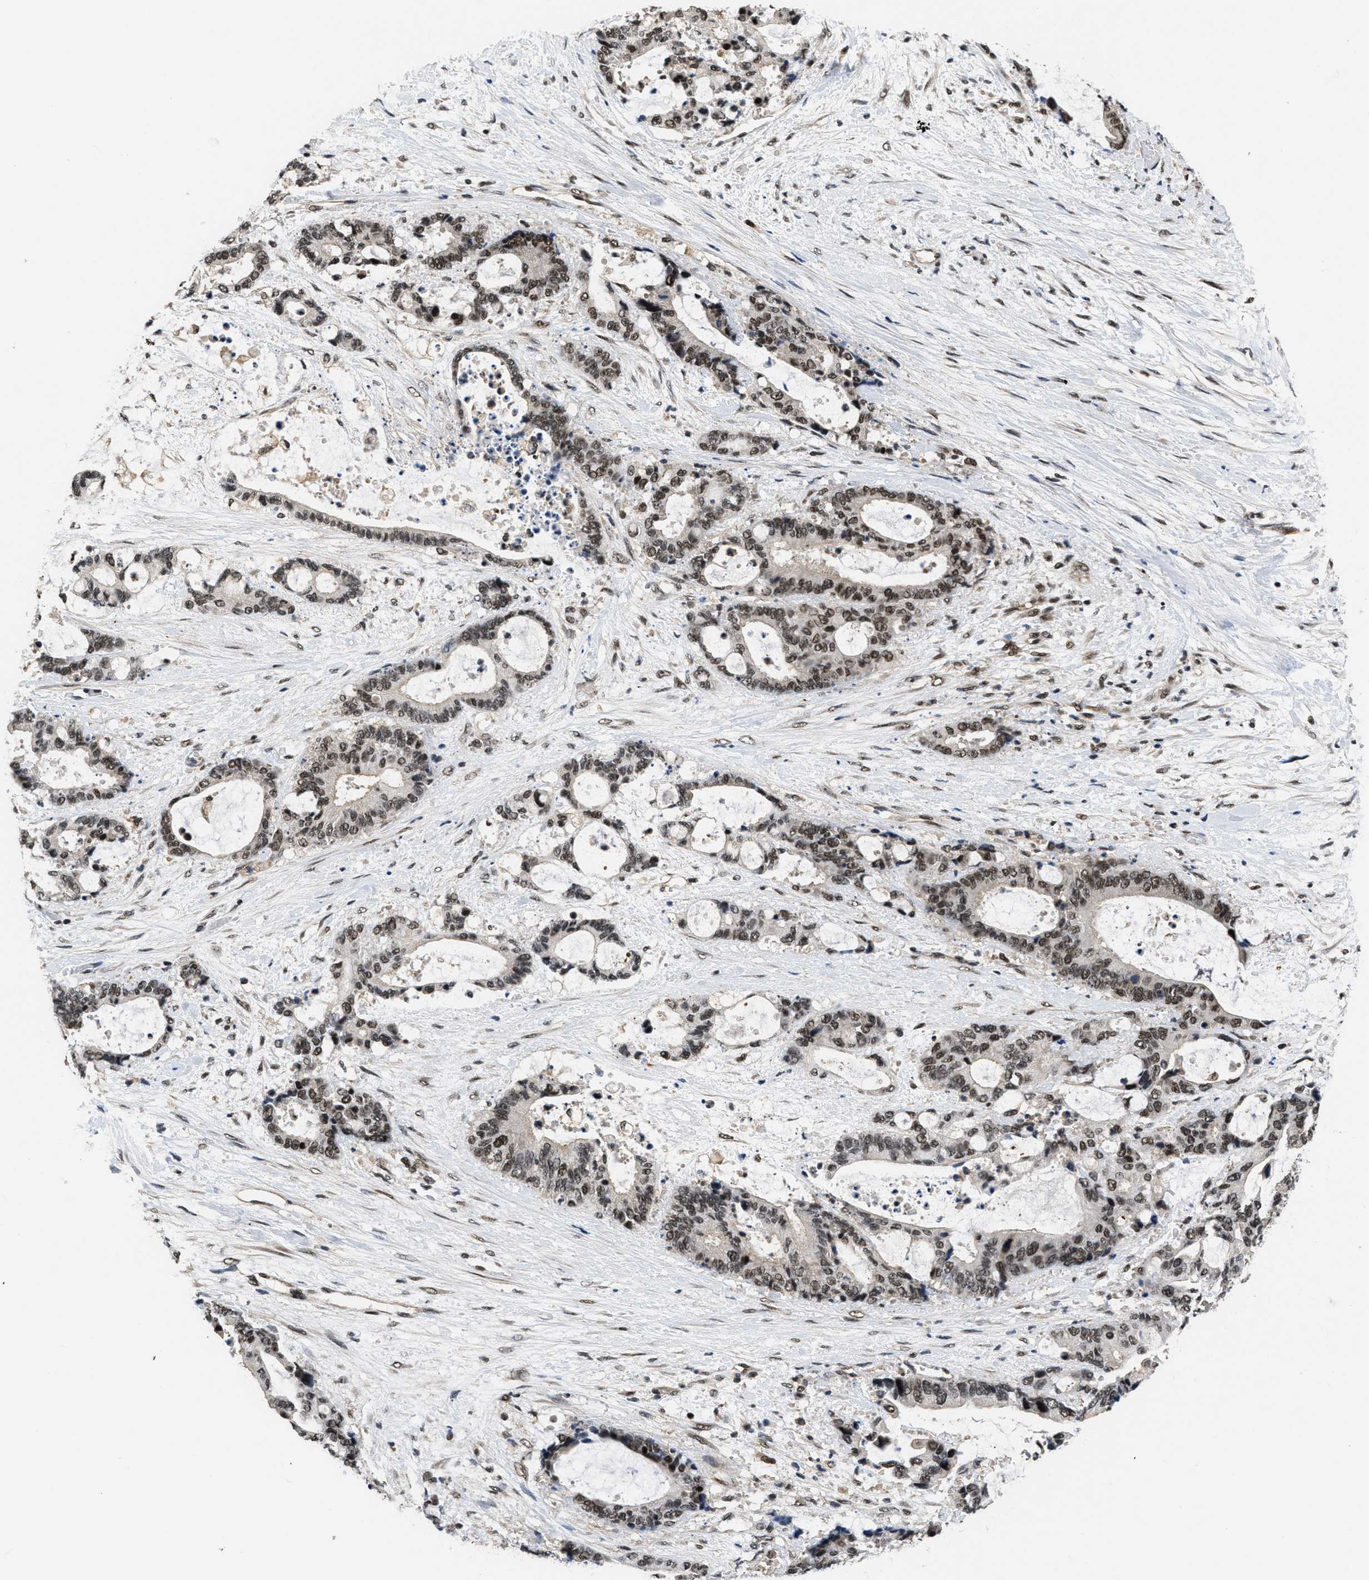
{"staining": {"intensity": "strong", "quantity": ">75%", "location": "nuclear"}, "tissue": "liver cancer", "cell_type": "Tumor cells", "image_type": "cancer", "snomed": [{"axis": "morphology", "description": "Normal tissue, NOS"}, {"axis": "morphology", "description": "Cholangiocarcinoma"}, {"axis": "topography", "description": "Liver"}, {"axis": "topography", "description": "Peripheral nerve tissue"}], "caption": "High-magnification brightfield microscopy of cholangiocarcinoma (liver) stained with DAB (3,3'-diaminobenzidine) (brown) and counterstained with hematoxylin (blue). tumor cells exhibit strong nuclear positivity is seen in about>75% of cells. (Brightfield microscopy of DAB IHC at high magnification).", "gene": "CUL4B", "patient": {"sex": "female", "age": 73}}